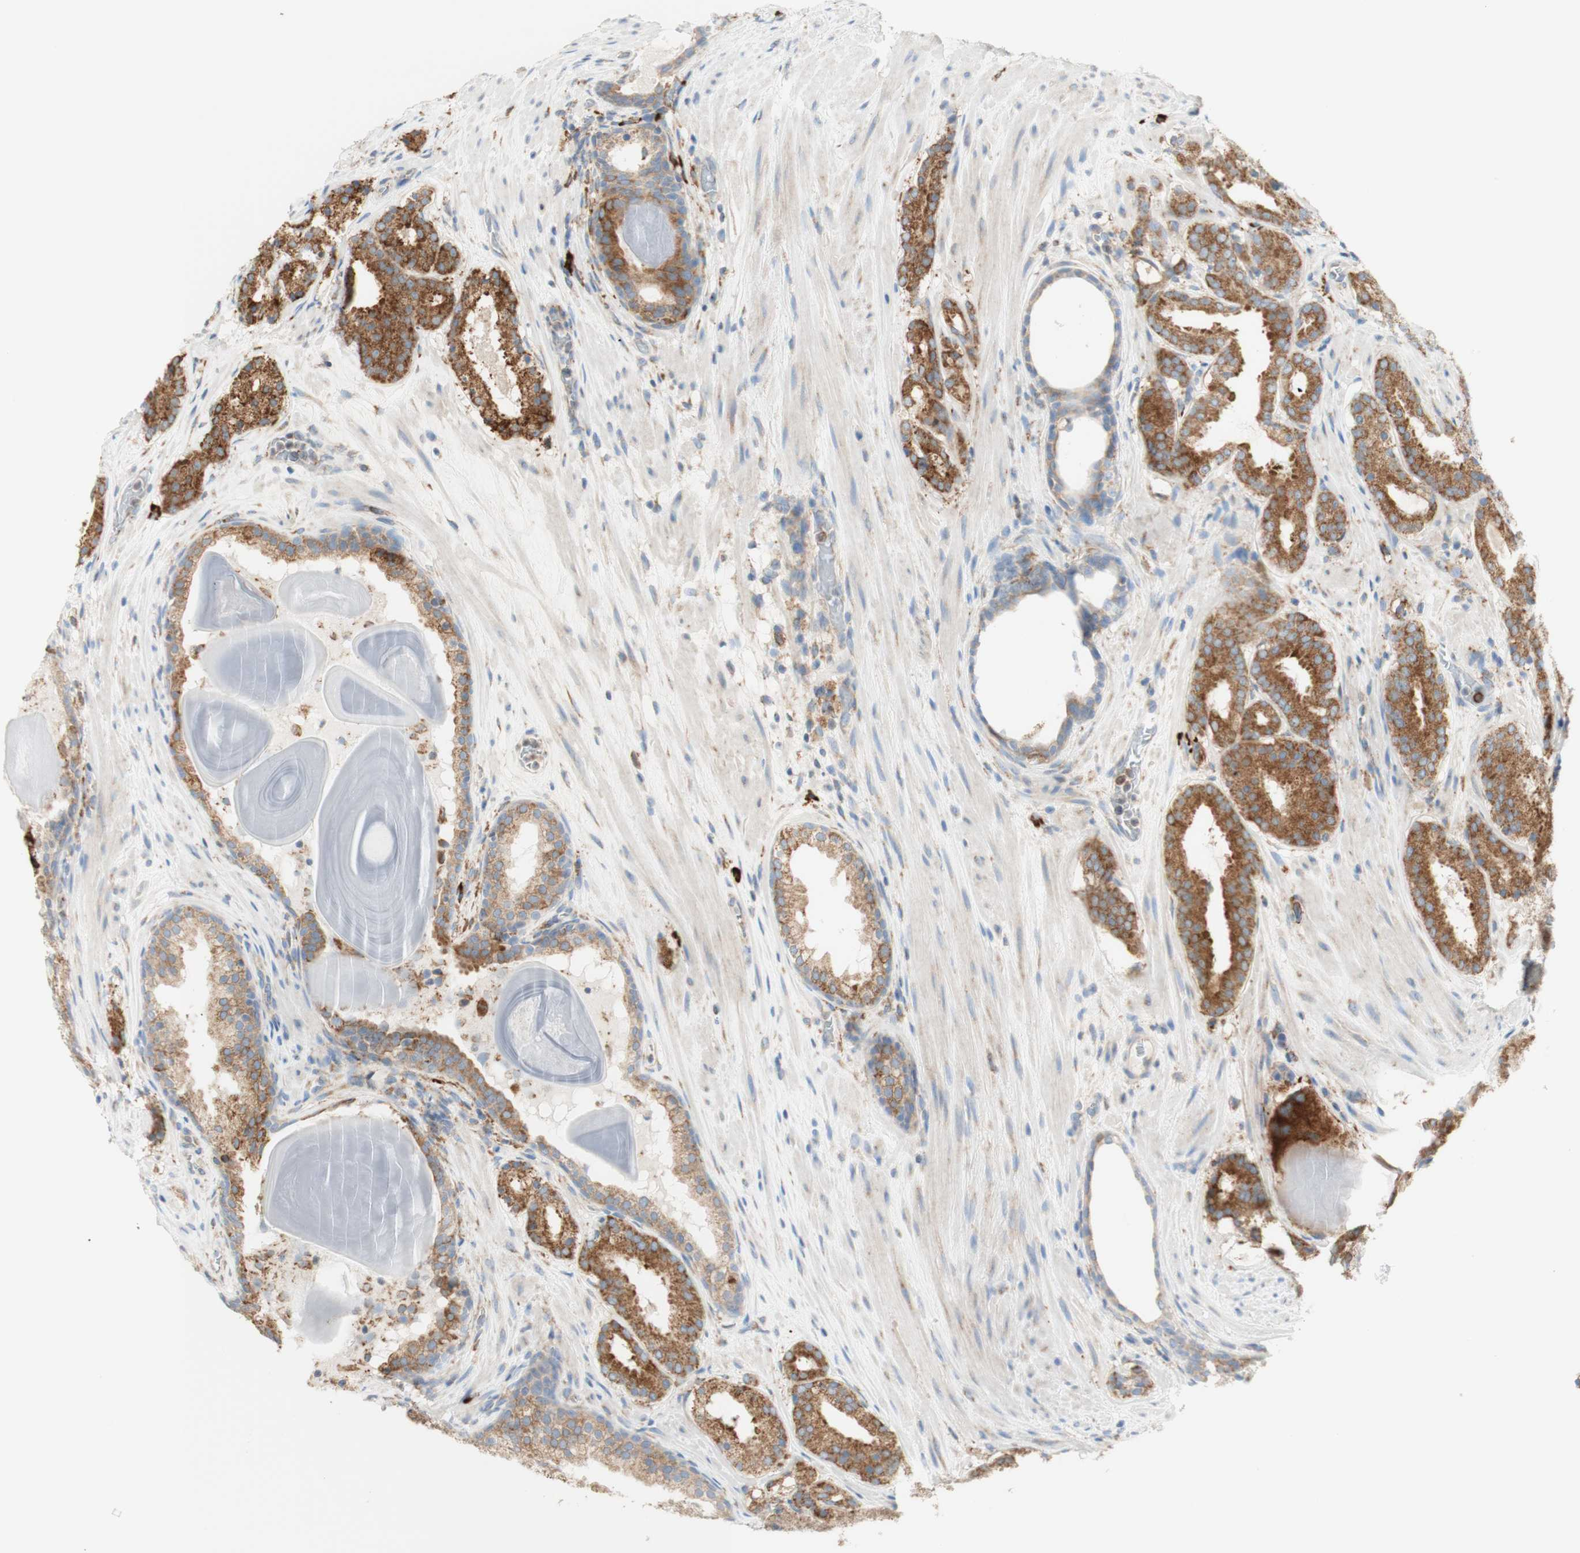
{"staining": {"intensity": "strong", "quantity": ">75%", "location": "cytoplasmic/membranous"}, "tissue": "prostate cancer", "cell_type": "Tumor cells", "image_type": "cancer", "snomed": [{"axis": "morphology", "description": "Adenocarcinoma, Low grade"}, {"axis": "topography", "description": "Prostate"}], "caption": "Protein staining of prostate adenocarcinoma (low-grade) tissue exhibits strong cytoplasmic/membranous expression in approximately >75% of tumor cells. The staining was performed using DAB to visualize the protein expression in brown, while the nuclei were stained in blue with hematoxylin (Magnification: 20x).", "gene": "MANF", "patient": {"sex": "male", "age": 69}}